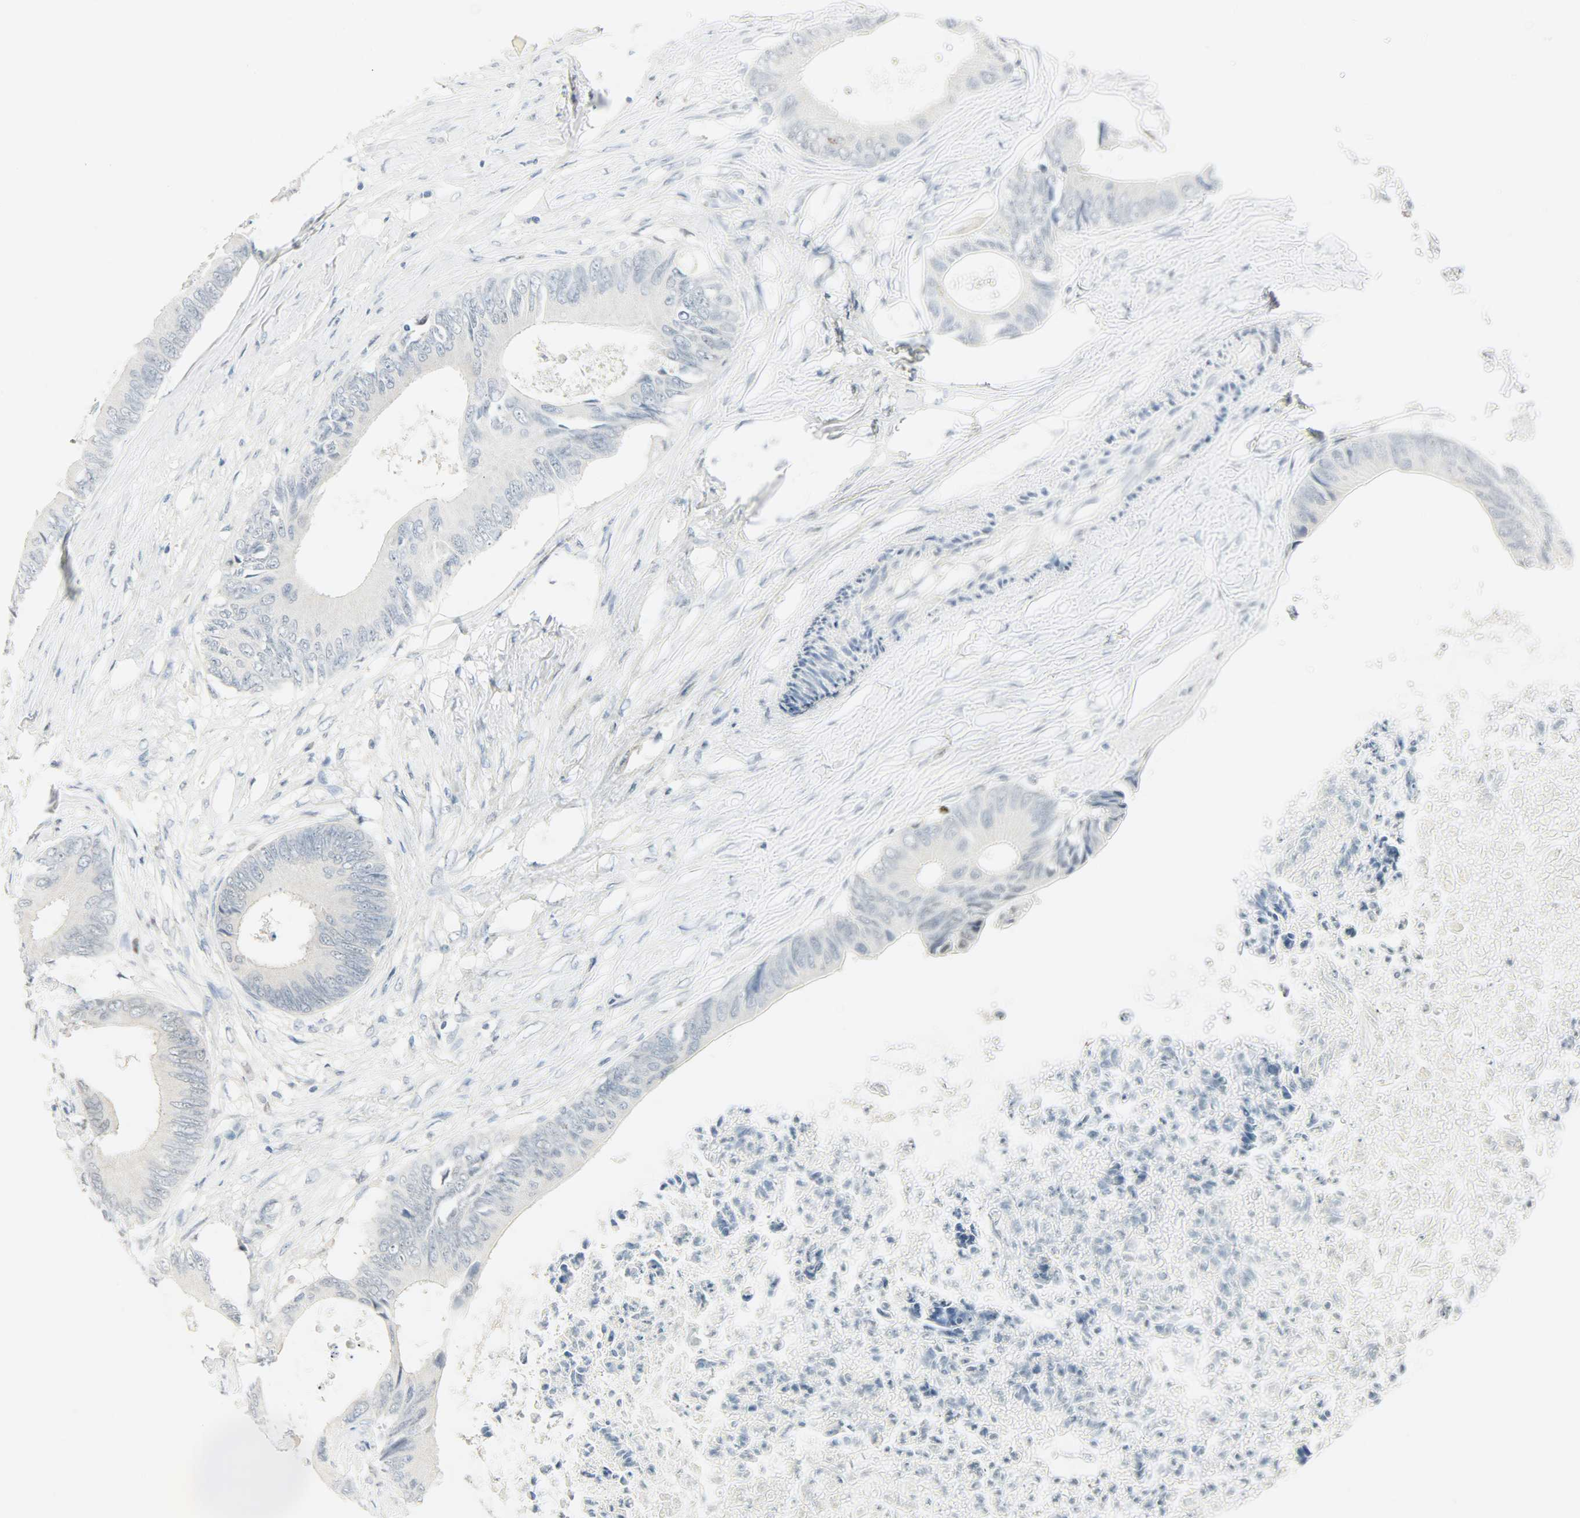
{"staining": {"intensity": "negative", "quantity": "none", "location": "none"}, "tissue": "colorectal cancer", "cell_type": "Tumor cells", "image_type": "cancer", "snomed": [{"axis": "morphology", "description": "Normal tissue, NOS"}, {"axis": "morphology", "description": "Adenocarcinoma, NOS"}, {"axis": "topography", "description": "Rectum"}, {"axis": "topography", "description": "Peripheral nerve tissue"}], "caption": "Immunohistochemistry (IHC) histopathology image of neoplastic tissue: human adenocarcinoma (colorectal) stained with DAB exhibits no significant protein staining in tumor cells.", "gene": "PPARG", "patient": {"sex": "female", "age": 77}}